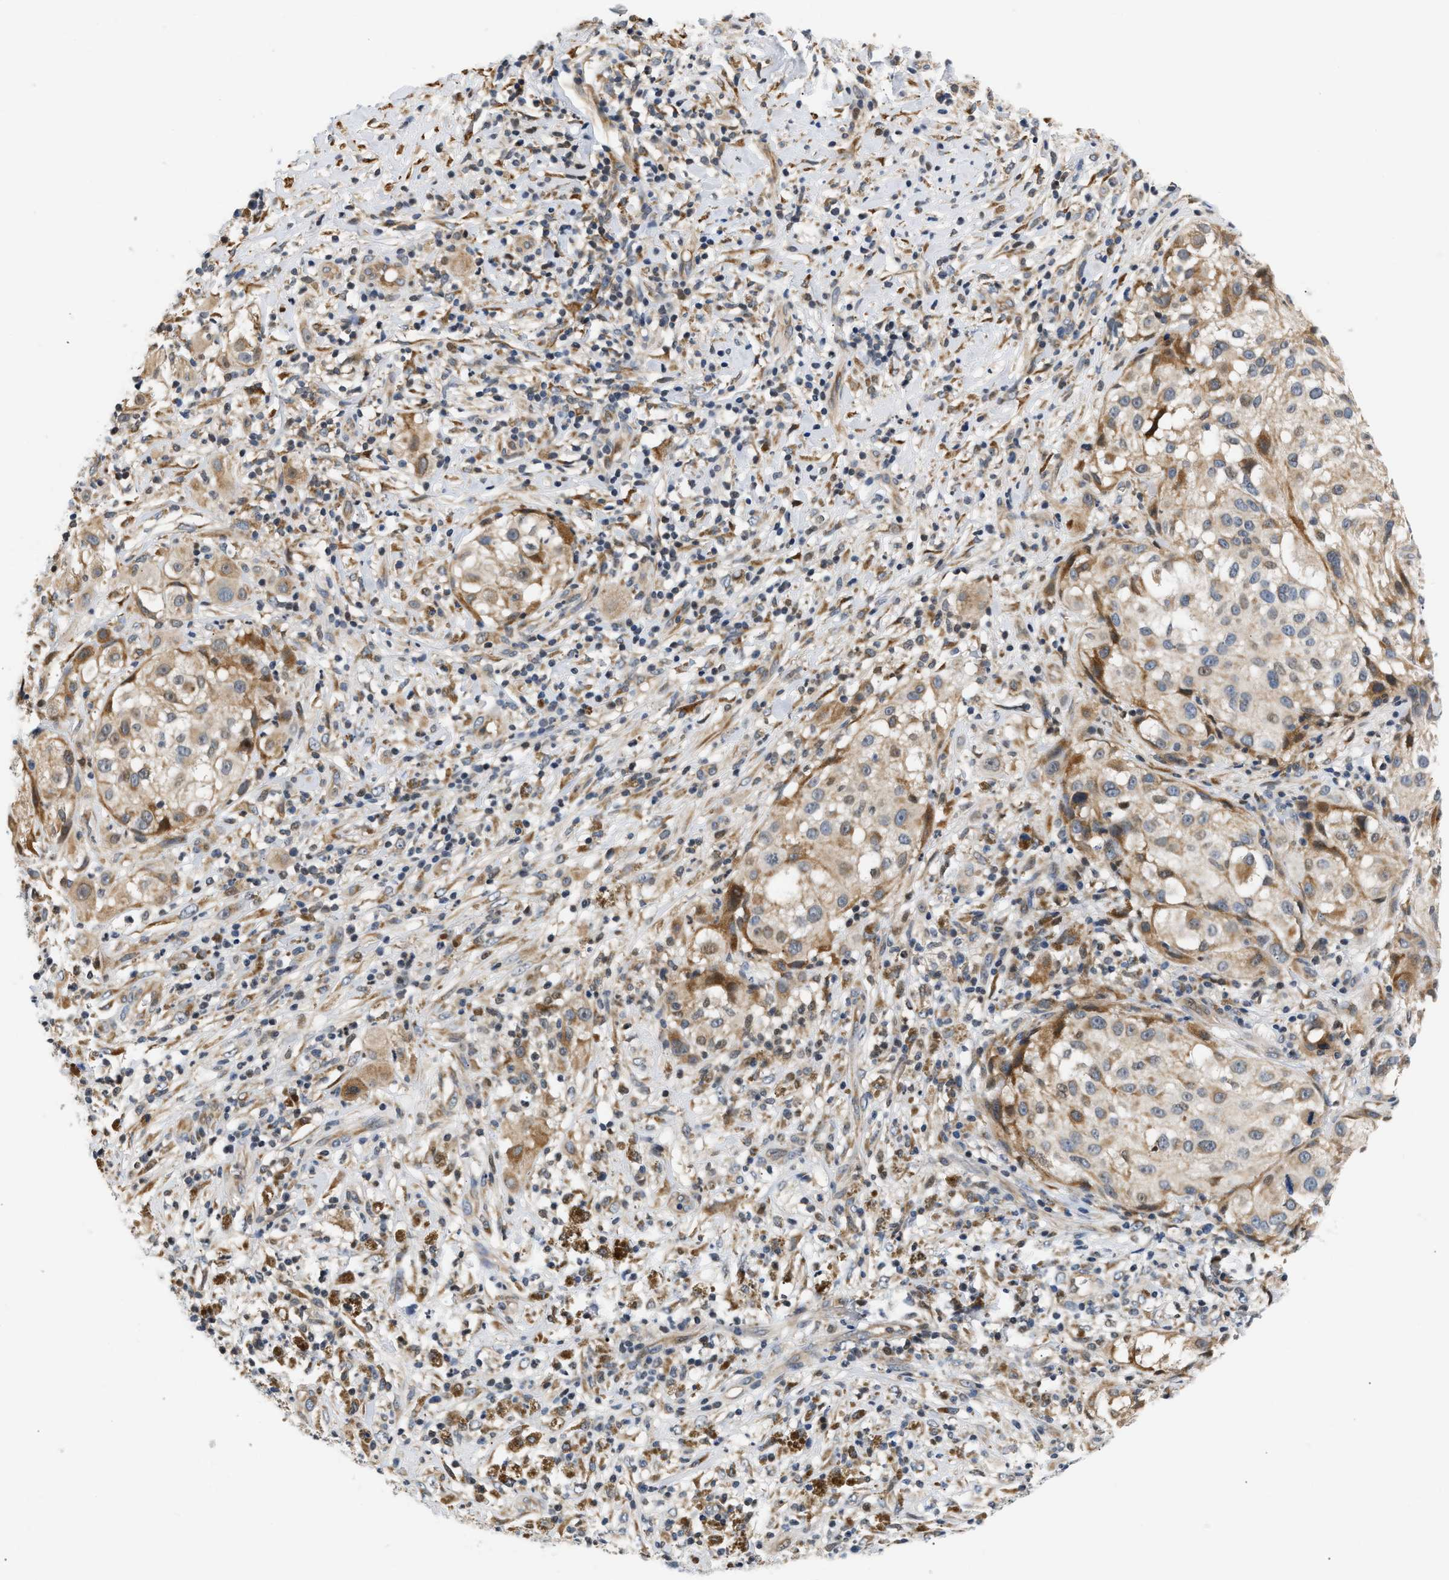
{"staining": {"intensity": "moderate", "quantity": ">75%", "location": "cytoplasmic/membranous"}, "tissue": "melanoma", "cell_type": "Tumor cells", "image_type": "cancer", "snomed": [{"axis": "morphology", "description": "Necrosis, NOS"}, {"axis": "morphology", "description": "Malignant melanoma, NOS"}, {"axis": "topography", "description": "Skin"}], "caption": "Immunohistochemistry (IHC) (DAB (3,3'-diaminobenzidine)) staining of human melanoma shows moderate cytoplasmic/membranous protein positivity in about >75% of tumor cells.", "gene": "TNIP2", "patient": {"sex": "female", "age": 87}}